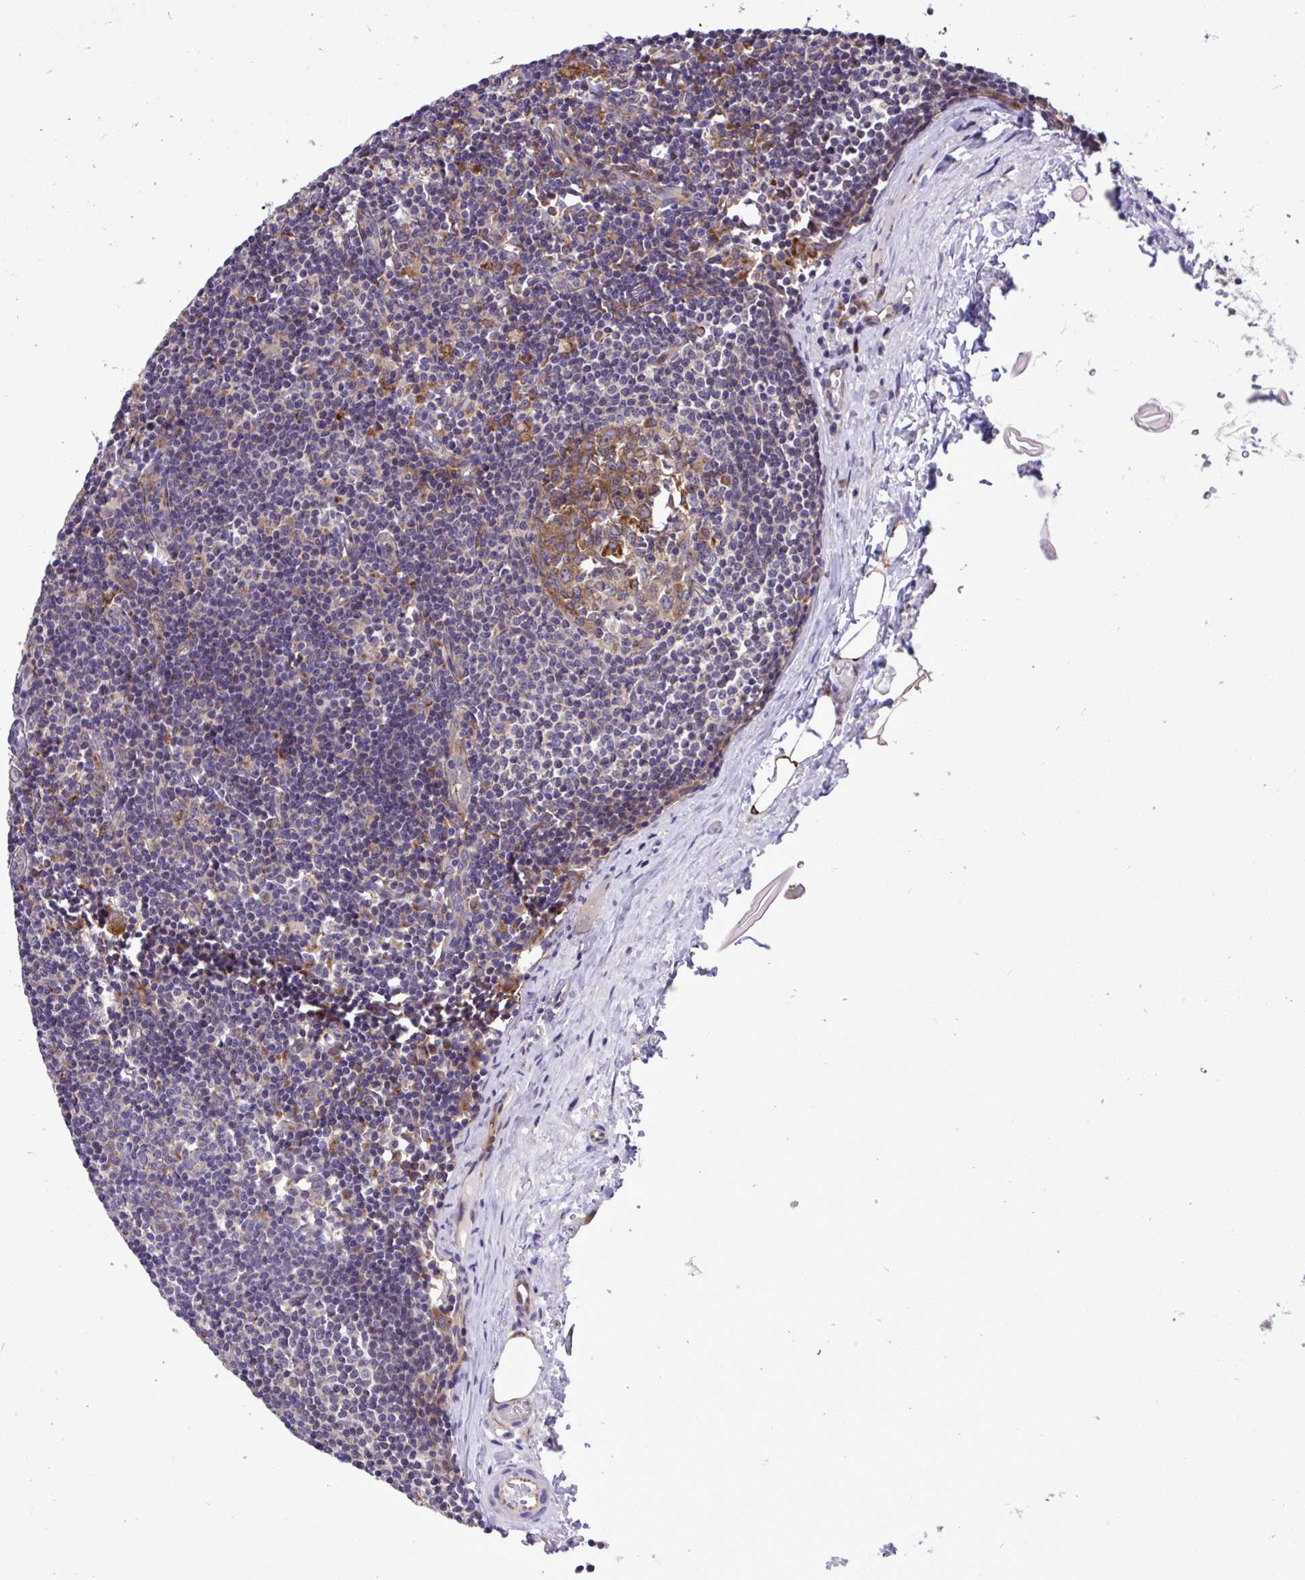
{"staining": {"intensity": "moderate", "quantity": ">75%", "location": "cytoplasmic/membranous"}, "tissue": "lymph node", "cell_type": "Germinal center cells", "image_type": "normal", "snomed": [{"axis": "morphology", "description": "Normal tissue, NOS"}, {"axis": "topography", "description": "Lymph node"}], "caption": "Immunohistochemical staining of benign lymph node reveals medium levels of moderate cytoplasmic/membranous positivity in about >75% of germinal center cells.", "gene": "PAIP2", "patient": {"sex": "male", "age": 49}}